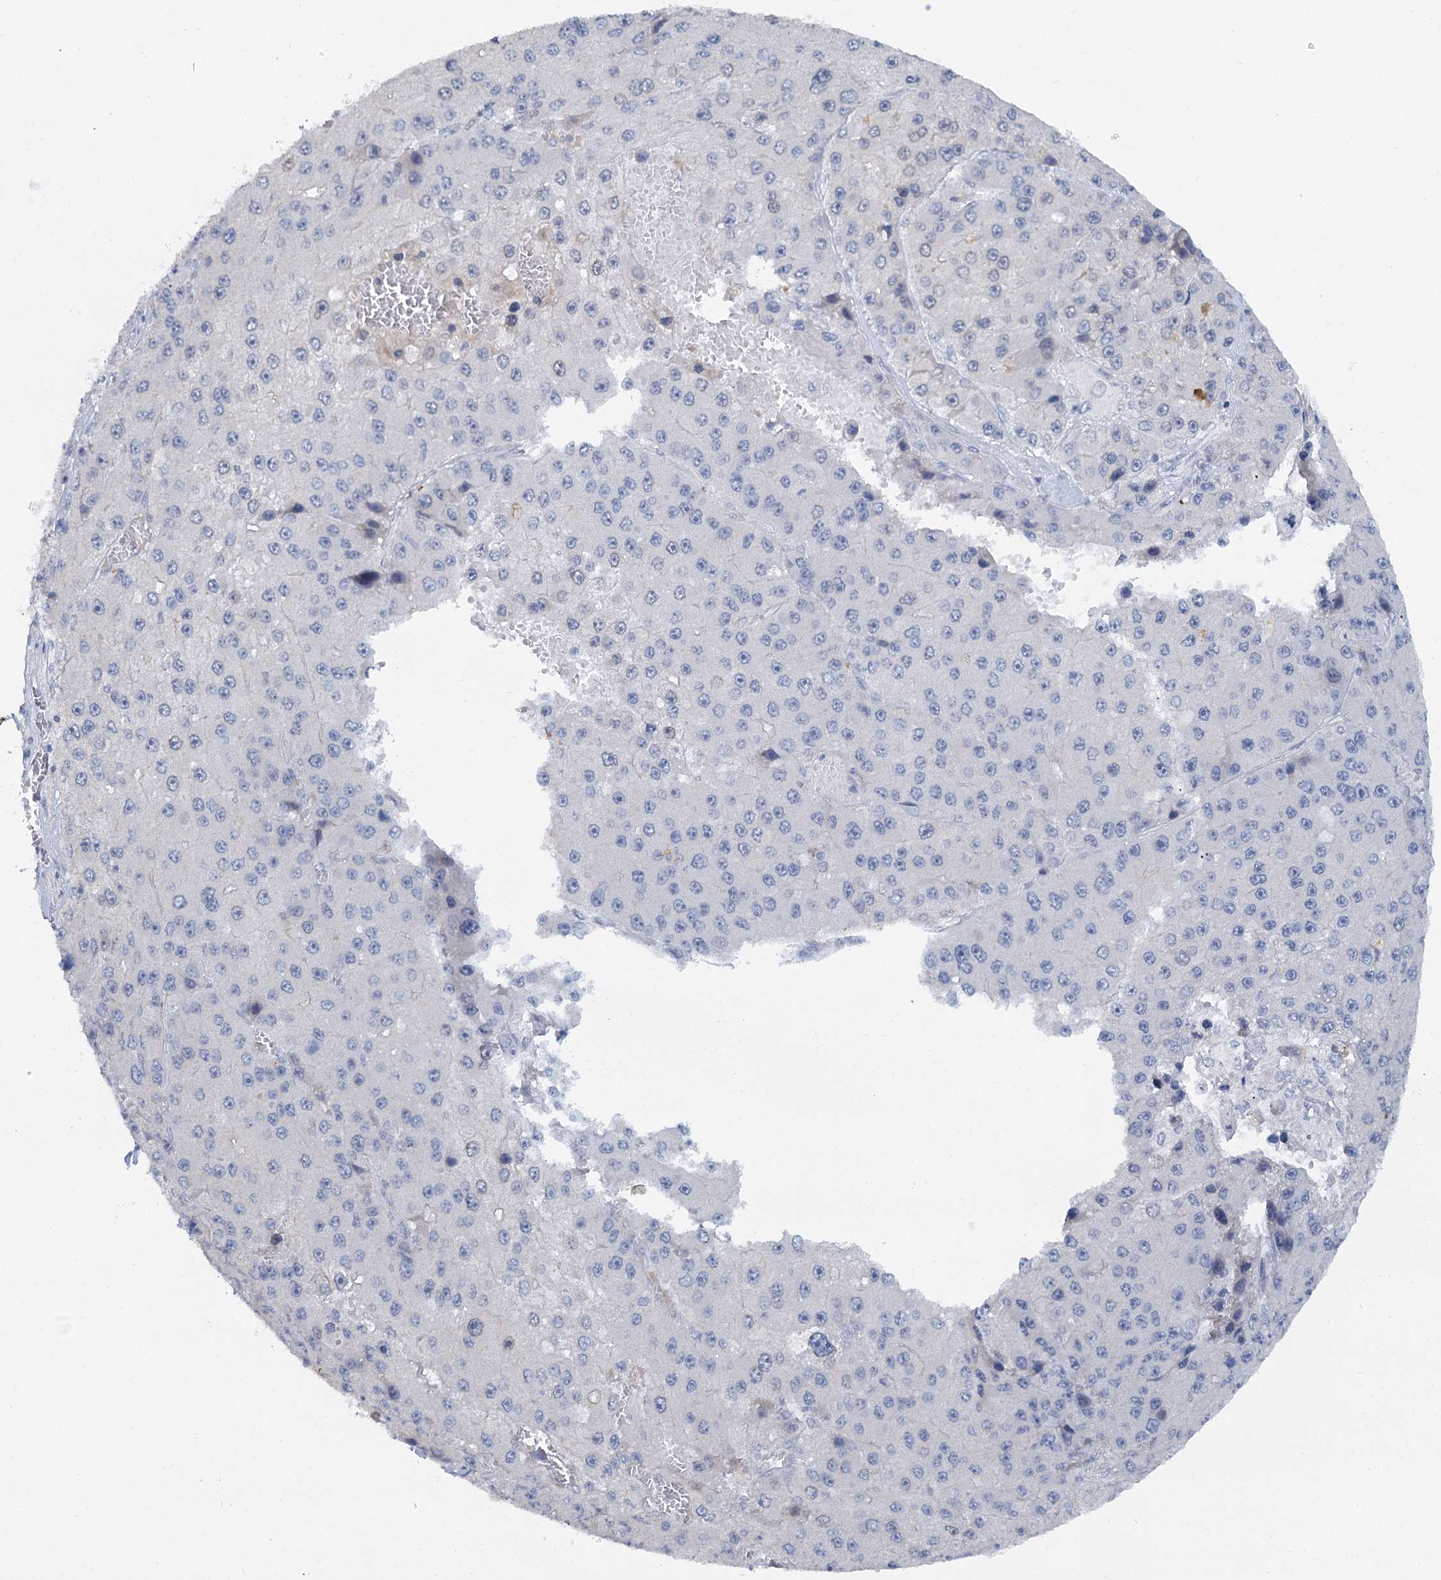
{"staining": {"intensity": "negative", "quantity": "none", "location": "none"}, "tissue": "liver cancer", "cell_type": "Tumor cells", "image_type": "cancer", "snomed": [{"axis": "morphology", "description": "Carcinoma, Hepatocellular, NOS"}, {"axis": "topography", "description": "Liver"}], "caption": "Immunohistochemistry photomicrograph of hepatocellular carcinoma (liver) stained for a protein (brown), which shows no expression in tumor cells.", "gene": "ACRBP", "patient": {"sex": "female", "age": 73}}